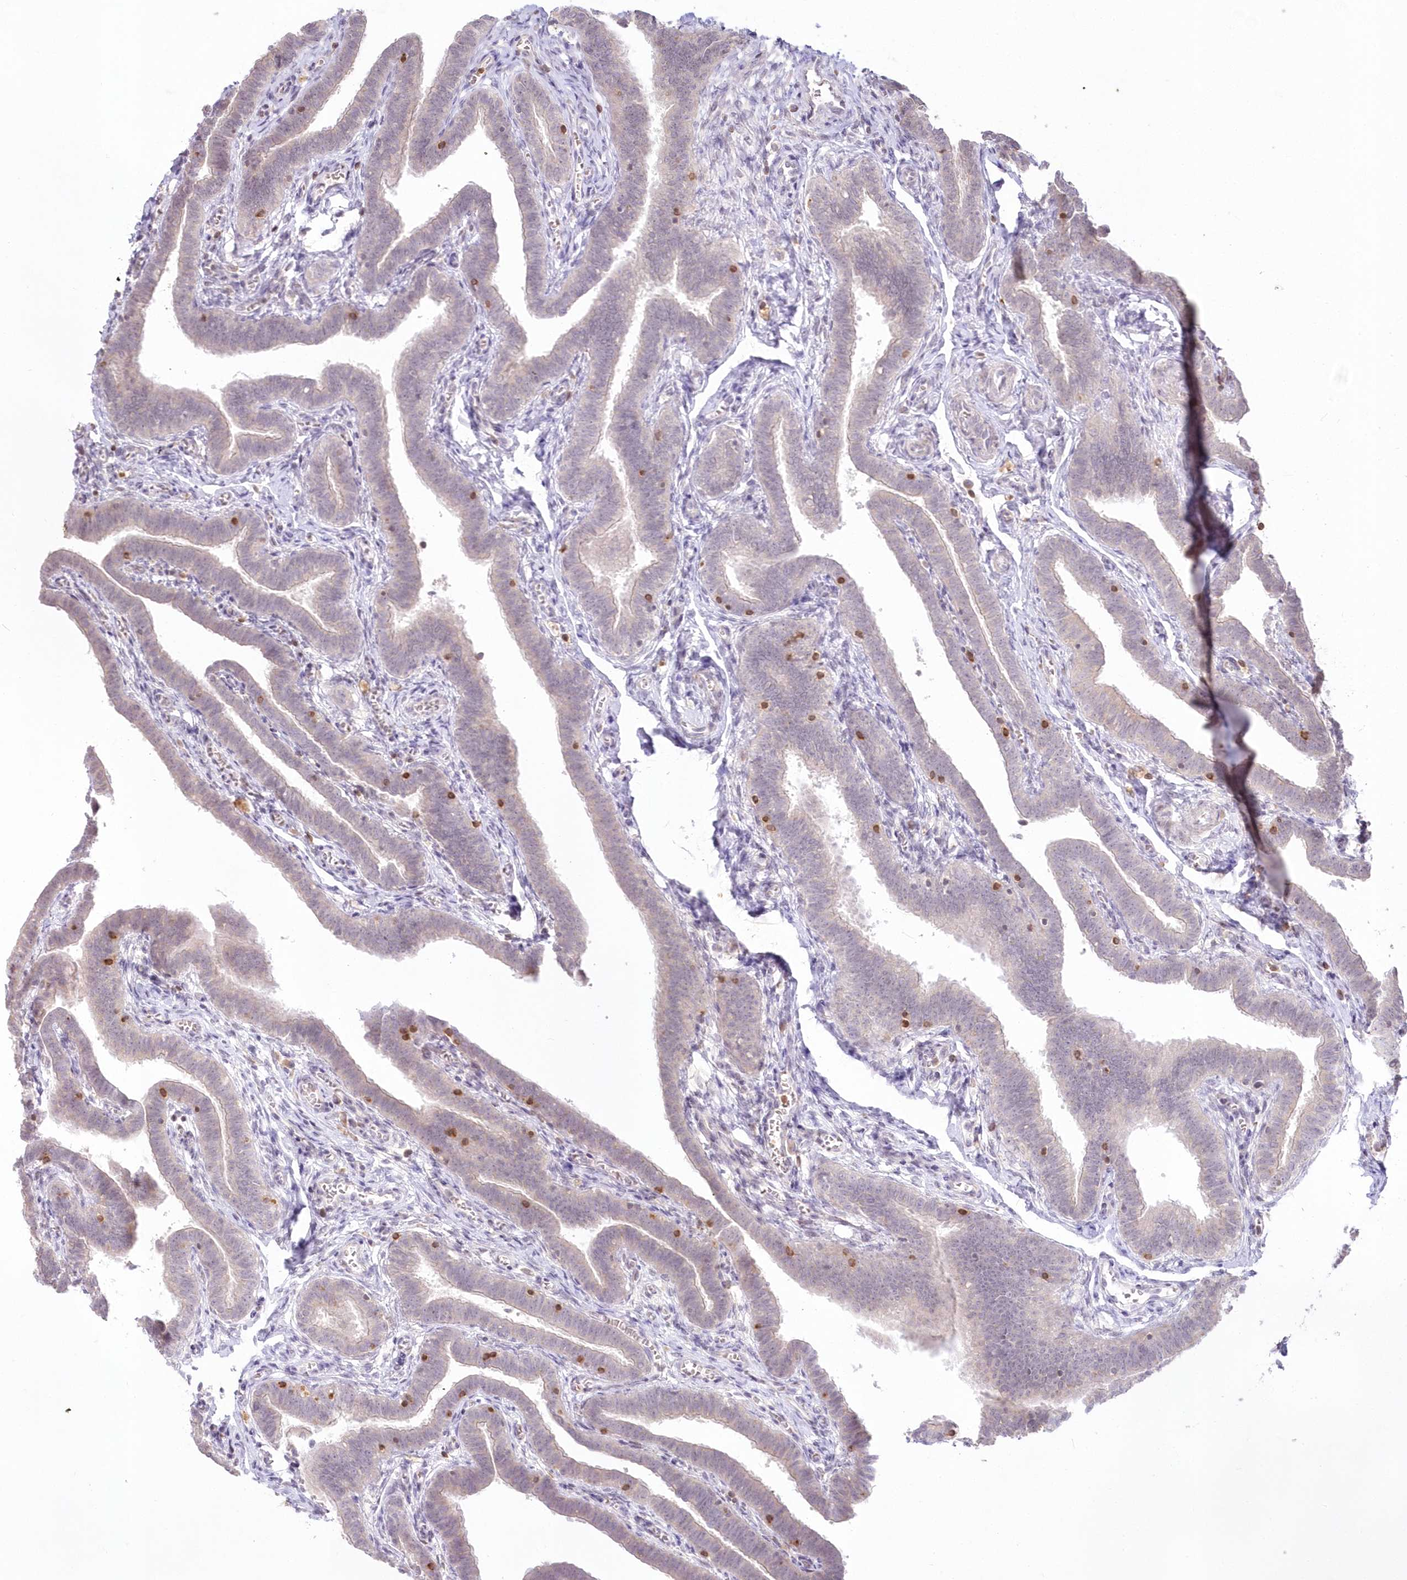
{"staining": {"intensity": "negative", "quantity": "none", "location": "none"}, "tissue": "fallopian tube", "cell_type": "Glandular cells", "image_type": "normal", "snomed": [{"axis": "morphology", "description": "Normal tissue, NOS"}, {"axis": "topography", "description": "Fallopian tube"}], "caption": "Histopathology image shows no significant protein expression in glandular cells of benign fallopian tube.", "gene": "MTMR3", "patient": {"sex": "female", "age": 36}}